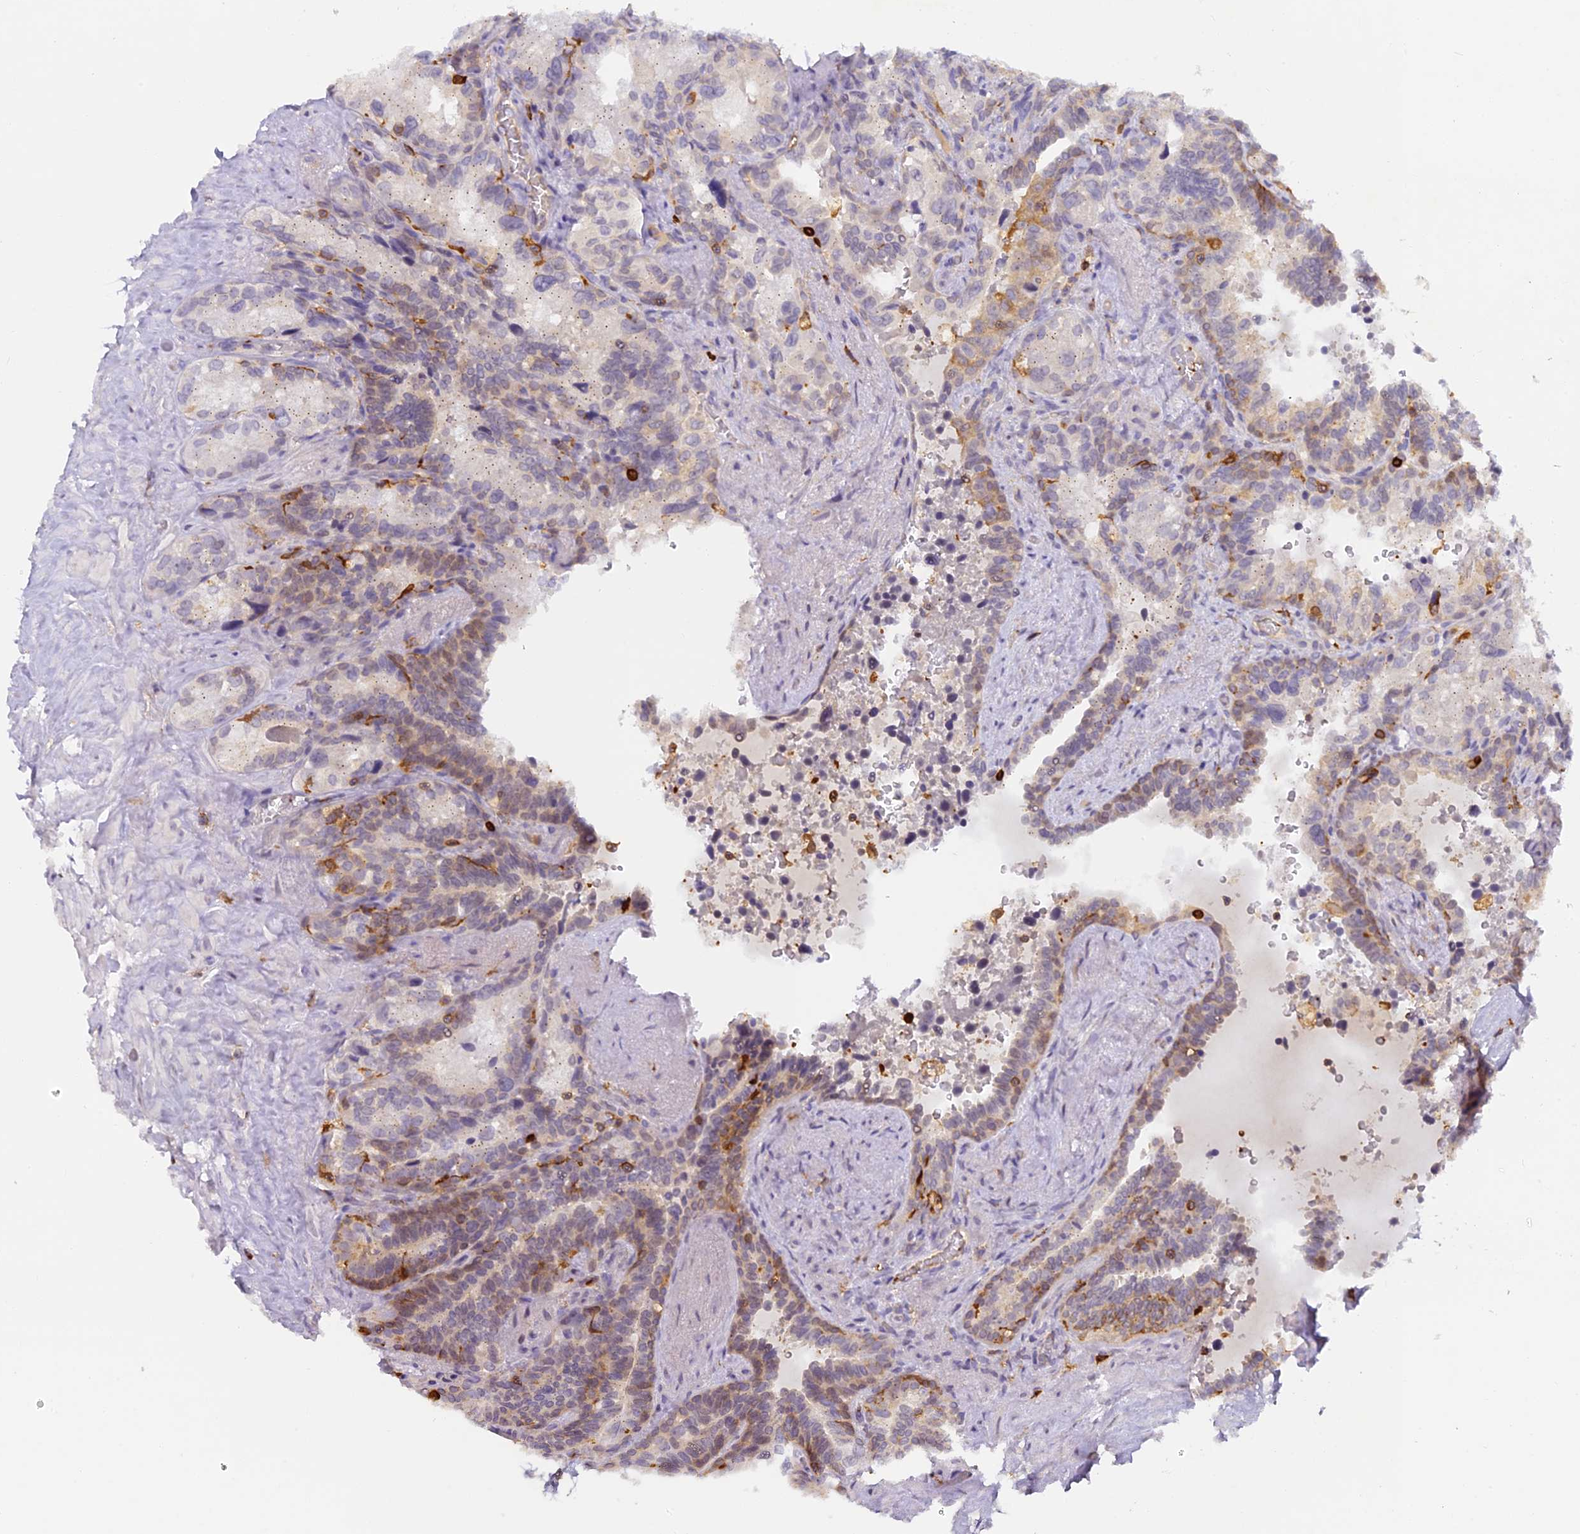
{"staining": {"intensity": "moderate", "quantity": "<25%", "location": "cytoplasmic/membranous"}, "tissue": "seminal vesicle", "cell_type": "Glandular cells", "image_type": "normal", "snomed": [{"axis": "morphology", "description": "Normal tissue, NOS"}, {"axis": "topography", "description": "Seminal veicle"}], "caption": "Immunohistochemical staining of benign seminal vesicle reveals low levels of moderate cytoplasmic/membranous positivity in about <25% of glandular cells. (DAB IHC with brightfield microscopy, high magnification).", "gene": "FYB1", "patient": {"sex": "male", "age": 68}}